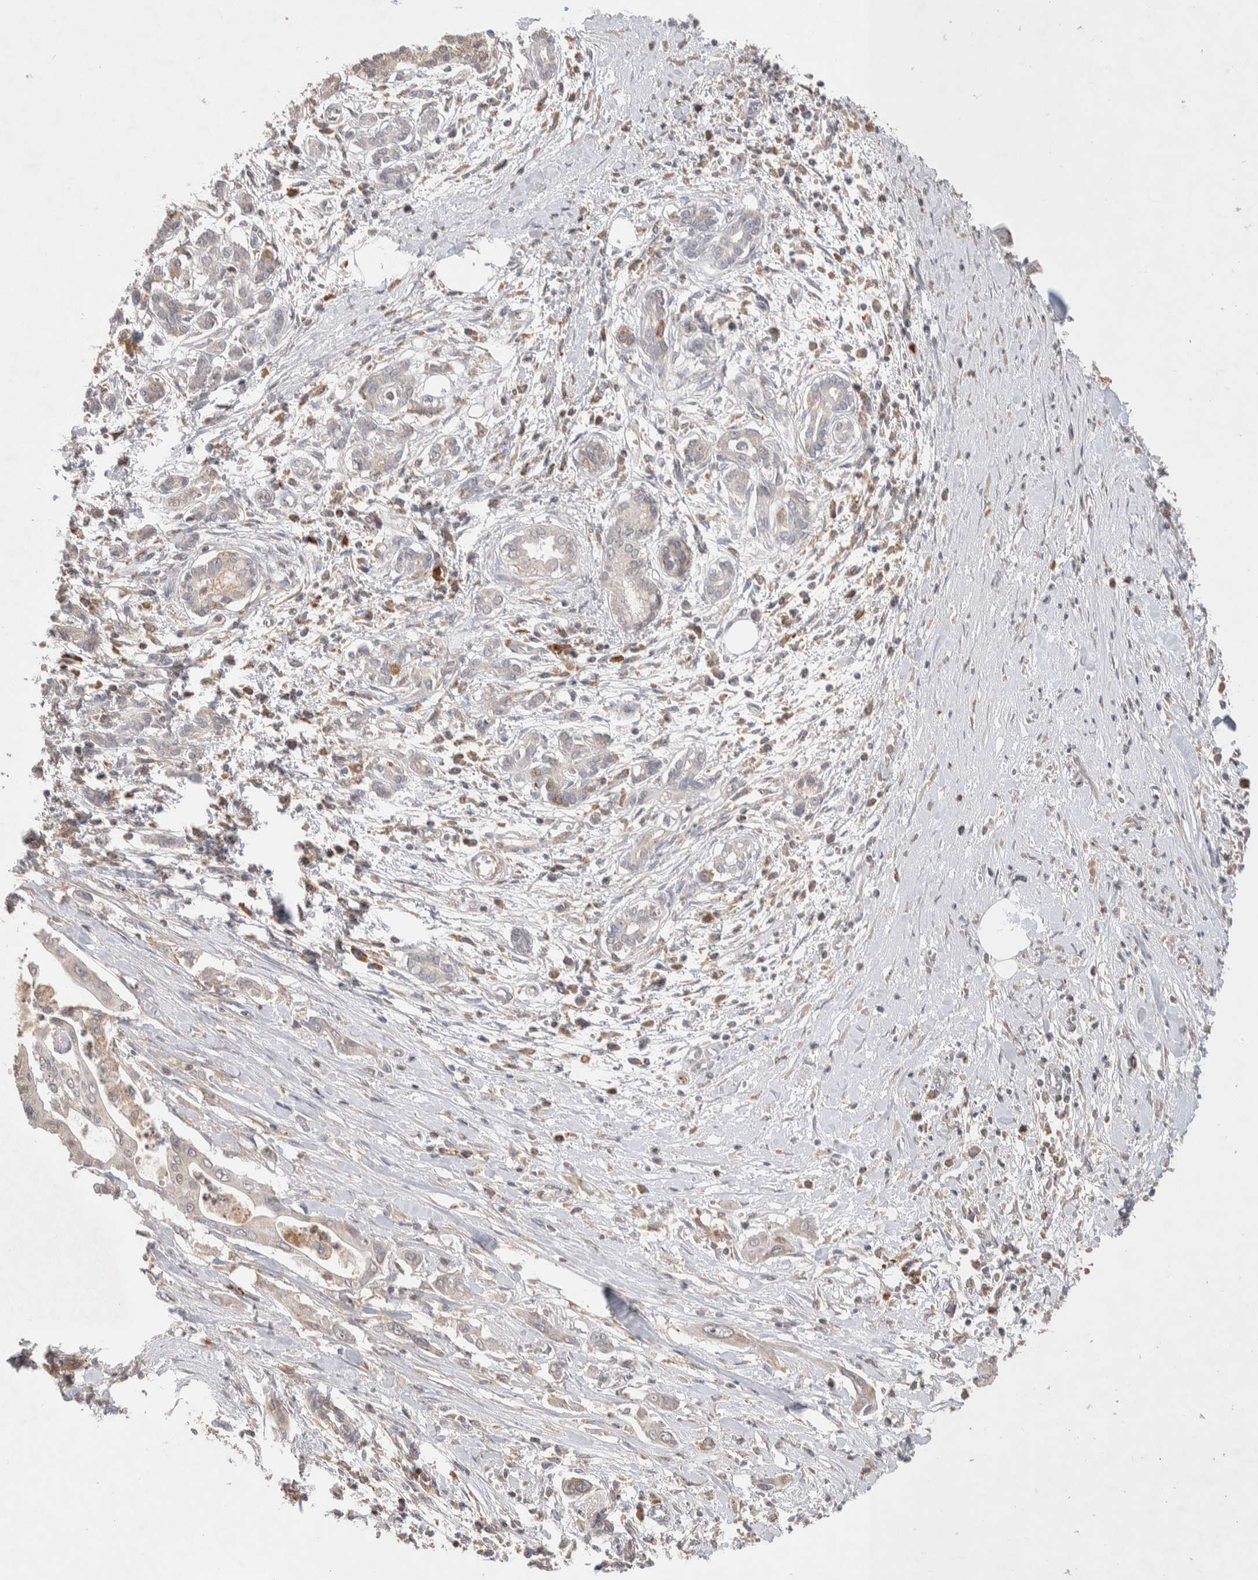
{"staining": {"intensity": "weak", "quantity": "<25%", "location": "cytoplasmic/membranous"}, "tissue": "pancreatic cancer", "cell_type": "Tumor cells", "image_type": "cancer", "snomed": [{"axis": "morphology", "description": "Adenocarcinoma, NOS"}, {"axis": "topography", "description": "Pancreas"}], "caption": "This is a image of IHC staining of pancreatic cancer (adenocarcinoma), which shows no expression in tumor cells.", "gene": "DEPTOR", "patient": {"sex": "male", "age": 58}}